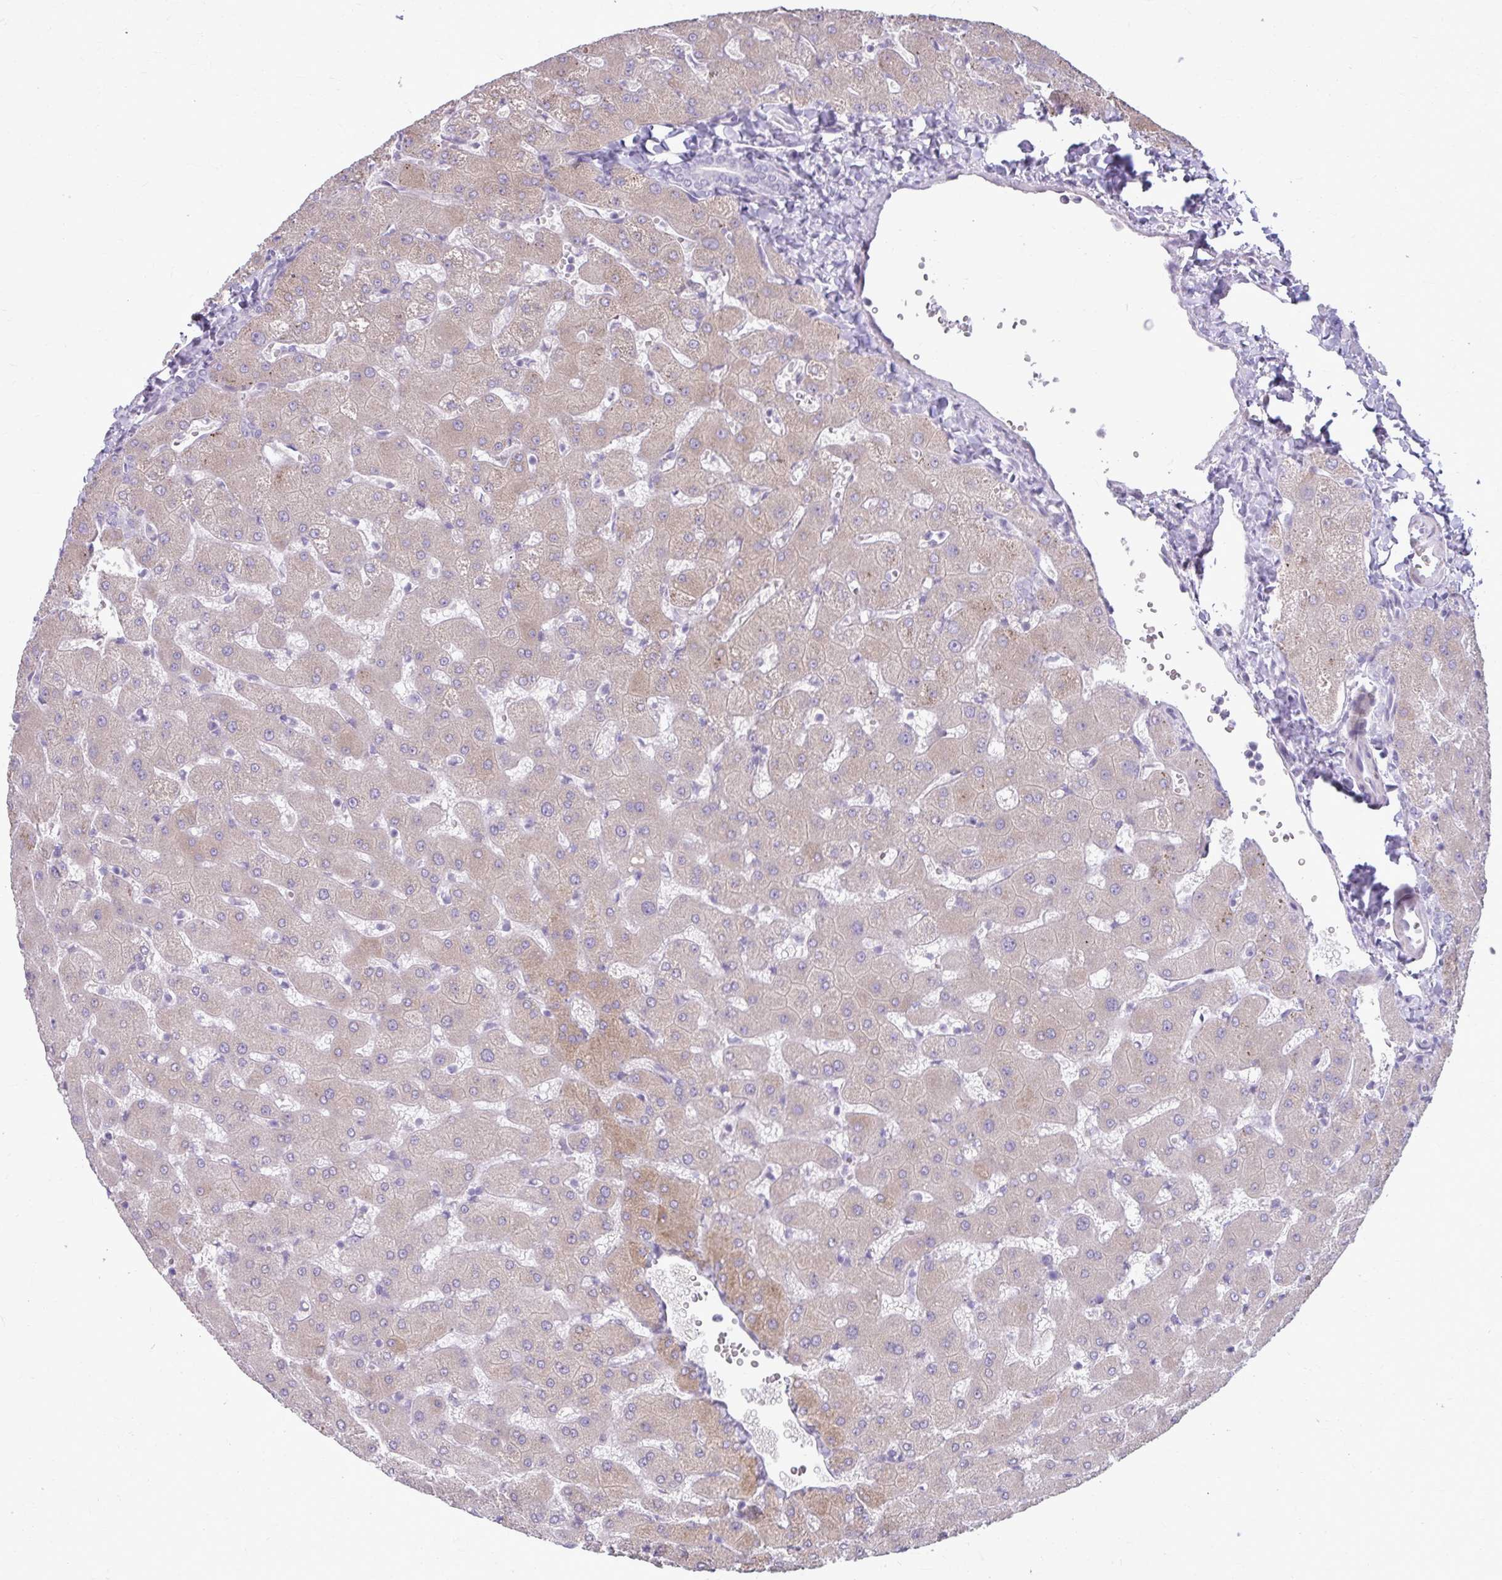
{"staining": {"intensity": "negative", "quantity": "none", "location": "none"}, "tissue": "liver", "cell_type": "Cholangiocytes", "image_type": "normal", "snomed": [{"axis": "morphology", "description": "Normal tissue, NOS"}, {"axis": "topography", "description": "Liver"}], "caption": "The image exhibits no staining of cholangiocytes in benign liver.", "gene": "MSMO1", "patient": {"sex": "female", "age": 63}}